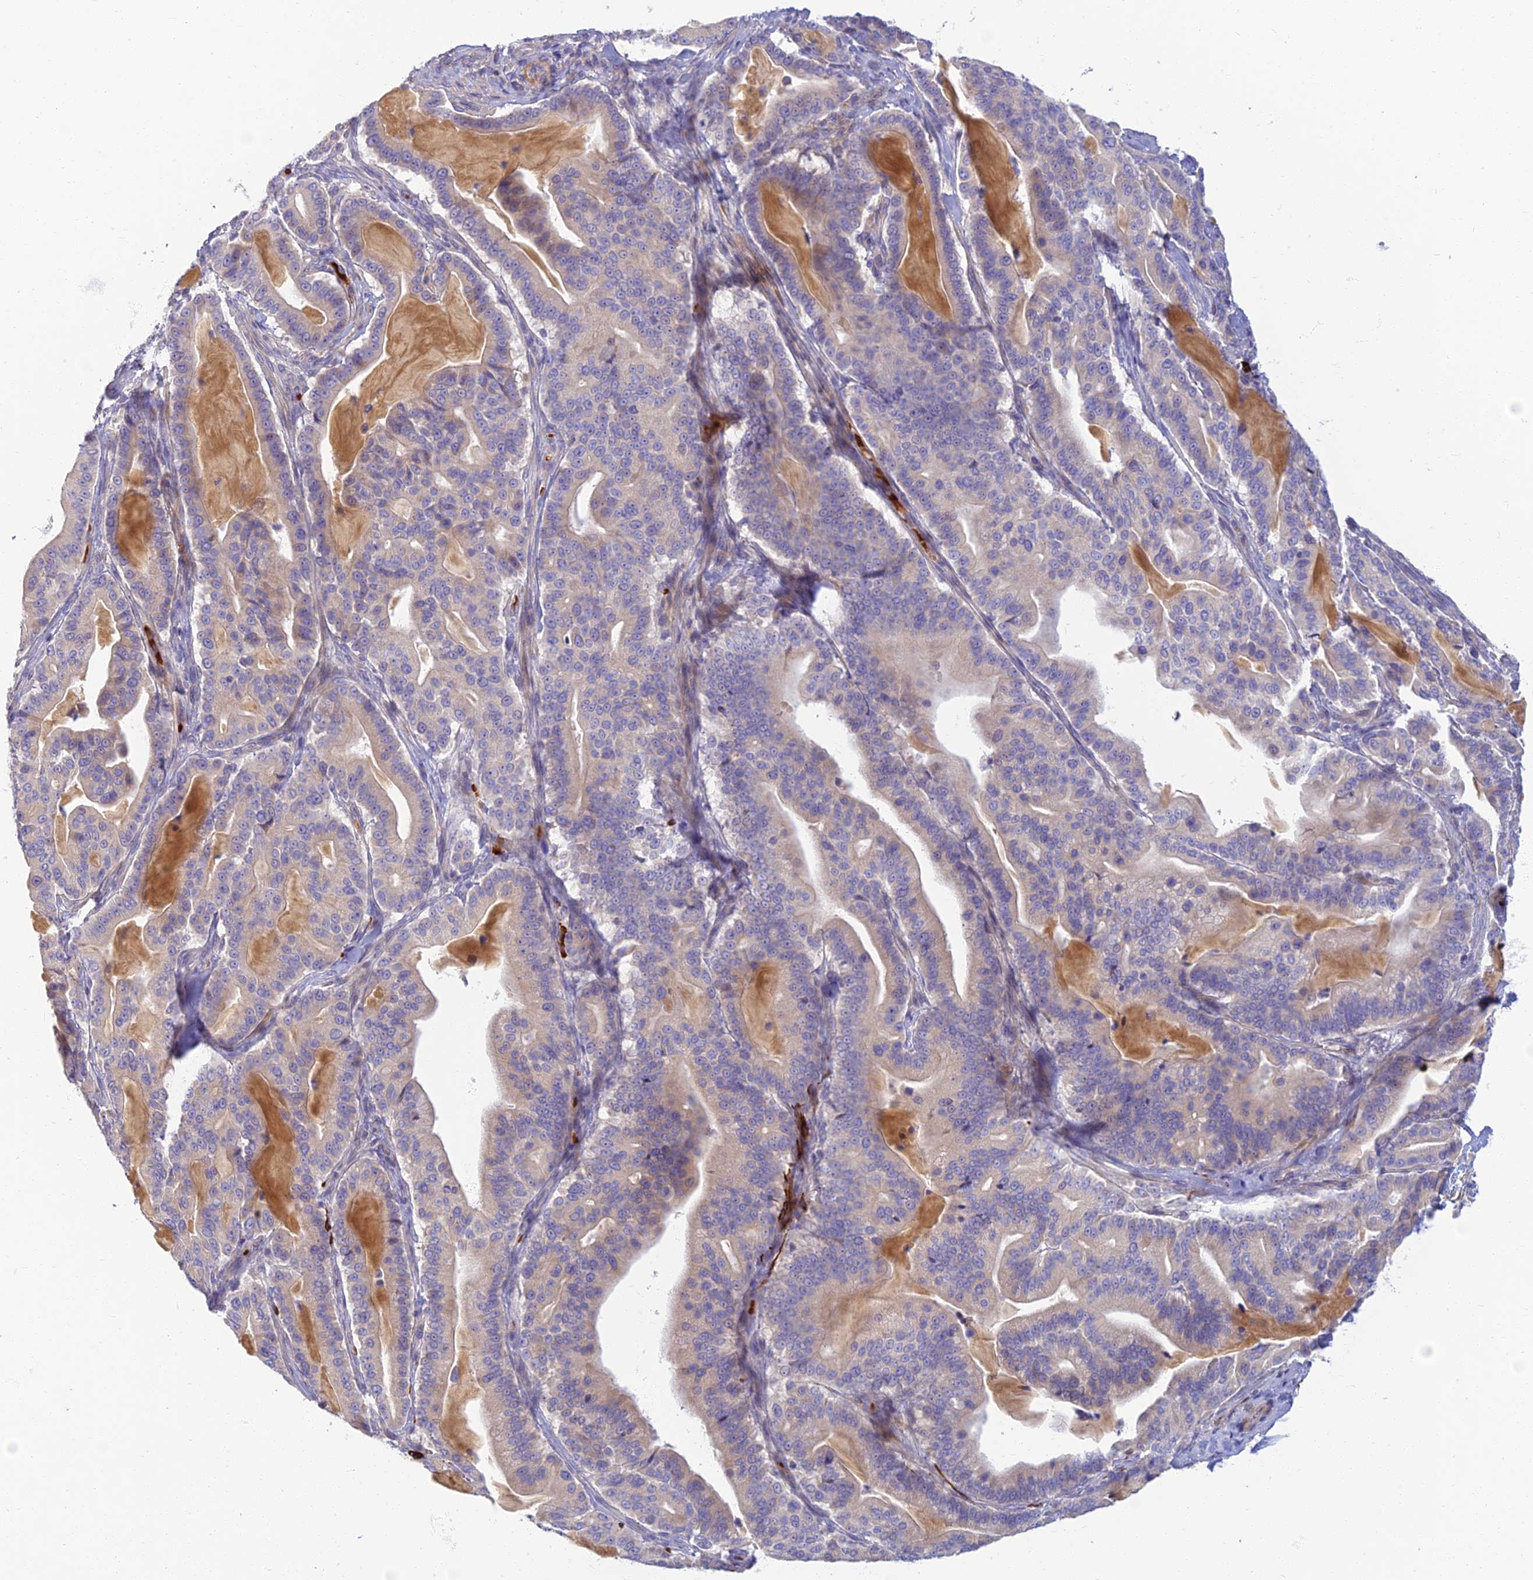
{"staining": {"intensity": "negative", "quantity": "none", "location": "none"}, "tissue": "pancreatic cancer", "cell_type": "Tumor cells", "image_type": "cancer", "snomed": [{"axis": "morphology", "description": "Adenocarcinoma, NOS"}, {"axis": "topography", "description": "Pancreas"}], "caption": "Immunohistochemistry (IHC) of pancreatic adenocarcinoma displays no staining in tumor cells.", "gene": "CLIP4", "patient": {"sex": "male", "age": 63}}